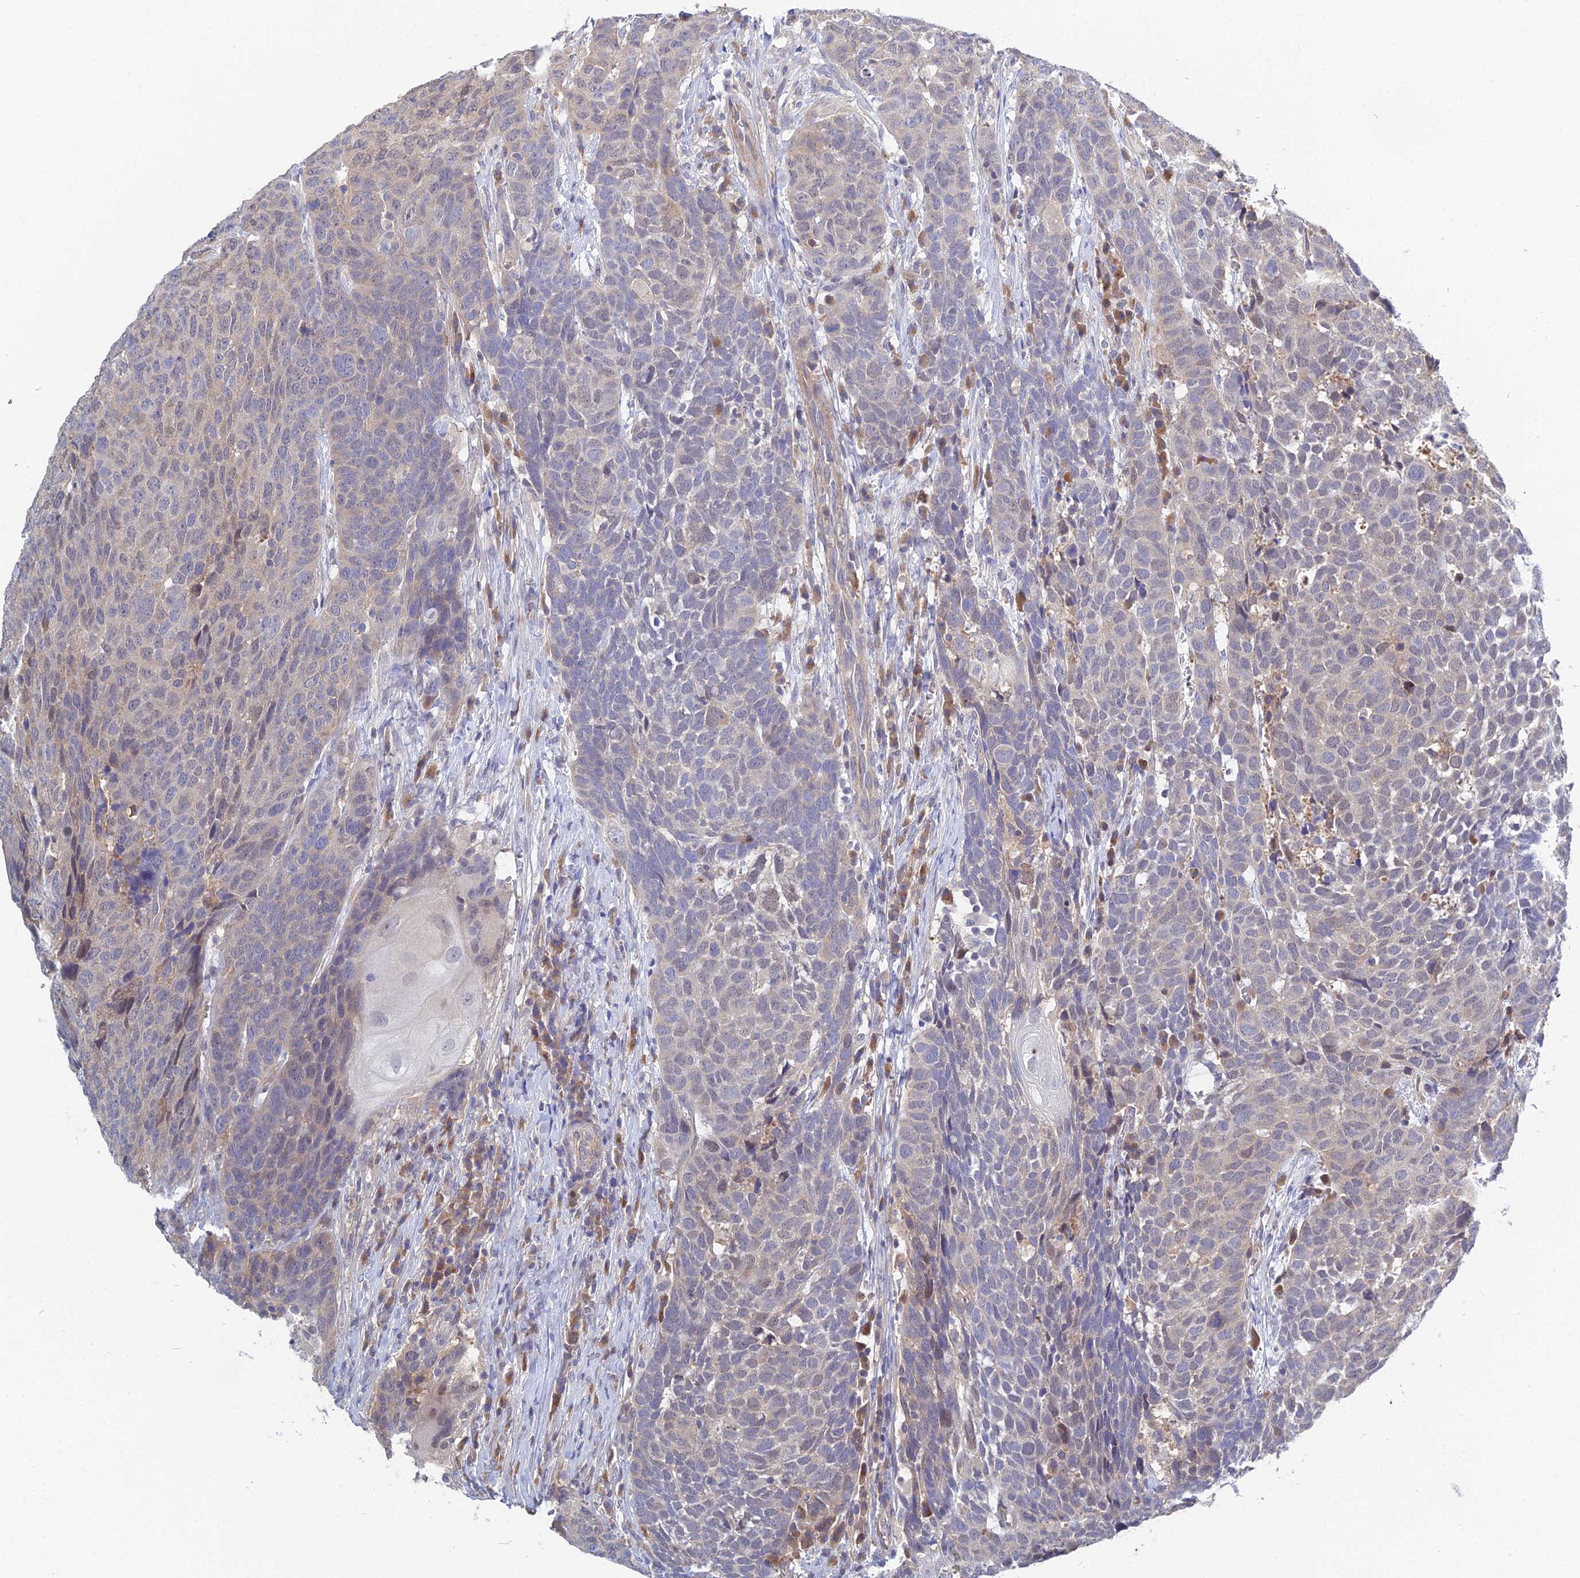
{"staining": {"intensity": "negative", "quantity": "none", "location": "none"}, "tissue": "head and neck cancer", "cell_type": "Tumor cells", "image_type": "cancer", "snomed": [{"axis": "morphology", "description": "Squamous cell carcinoma, NOS"}, {"axis": "topography", "description": "Head-Neck"}], "caption": "Immunohistochemistry (IHC) histopathology image of neoplastic tissue: human head and neck cancer stained with DAB exhibits no significant protein positivity in tumor cells.", "gene": "DNAH14", "patient": {"sex": "male", "age": 66}}